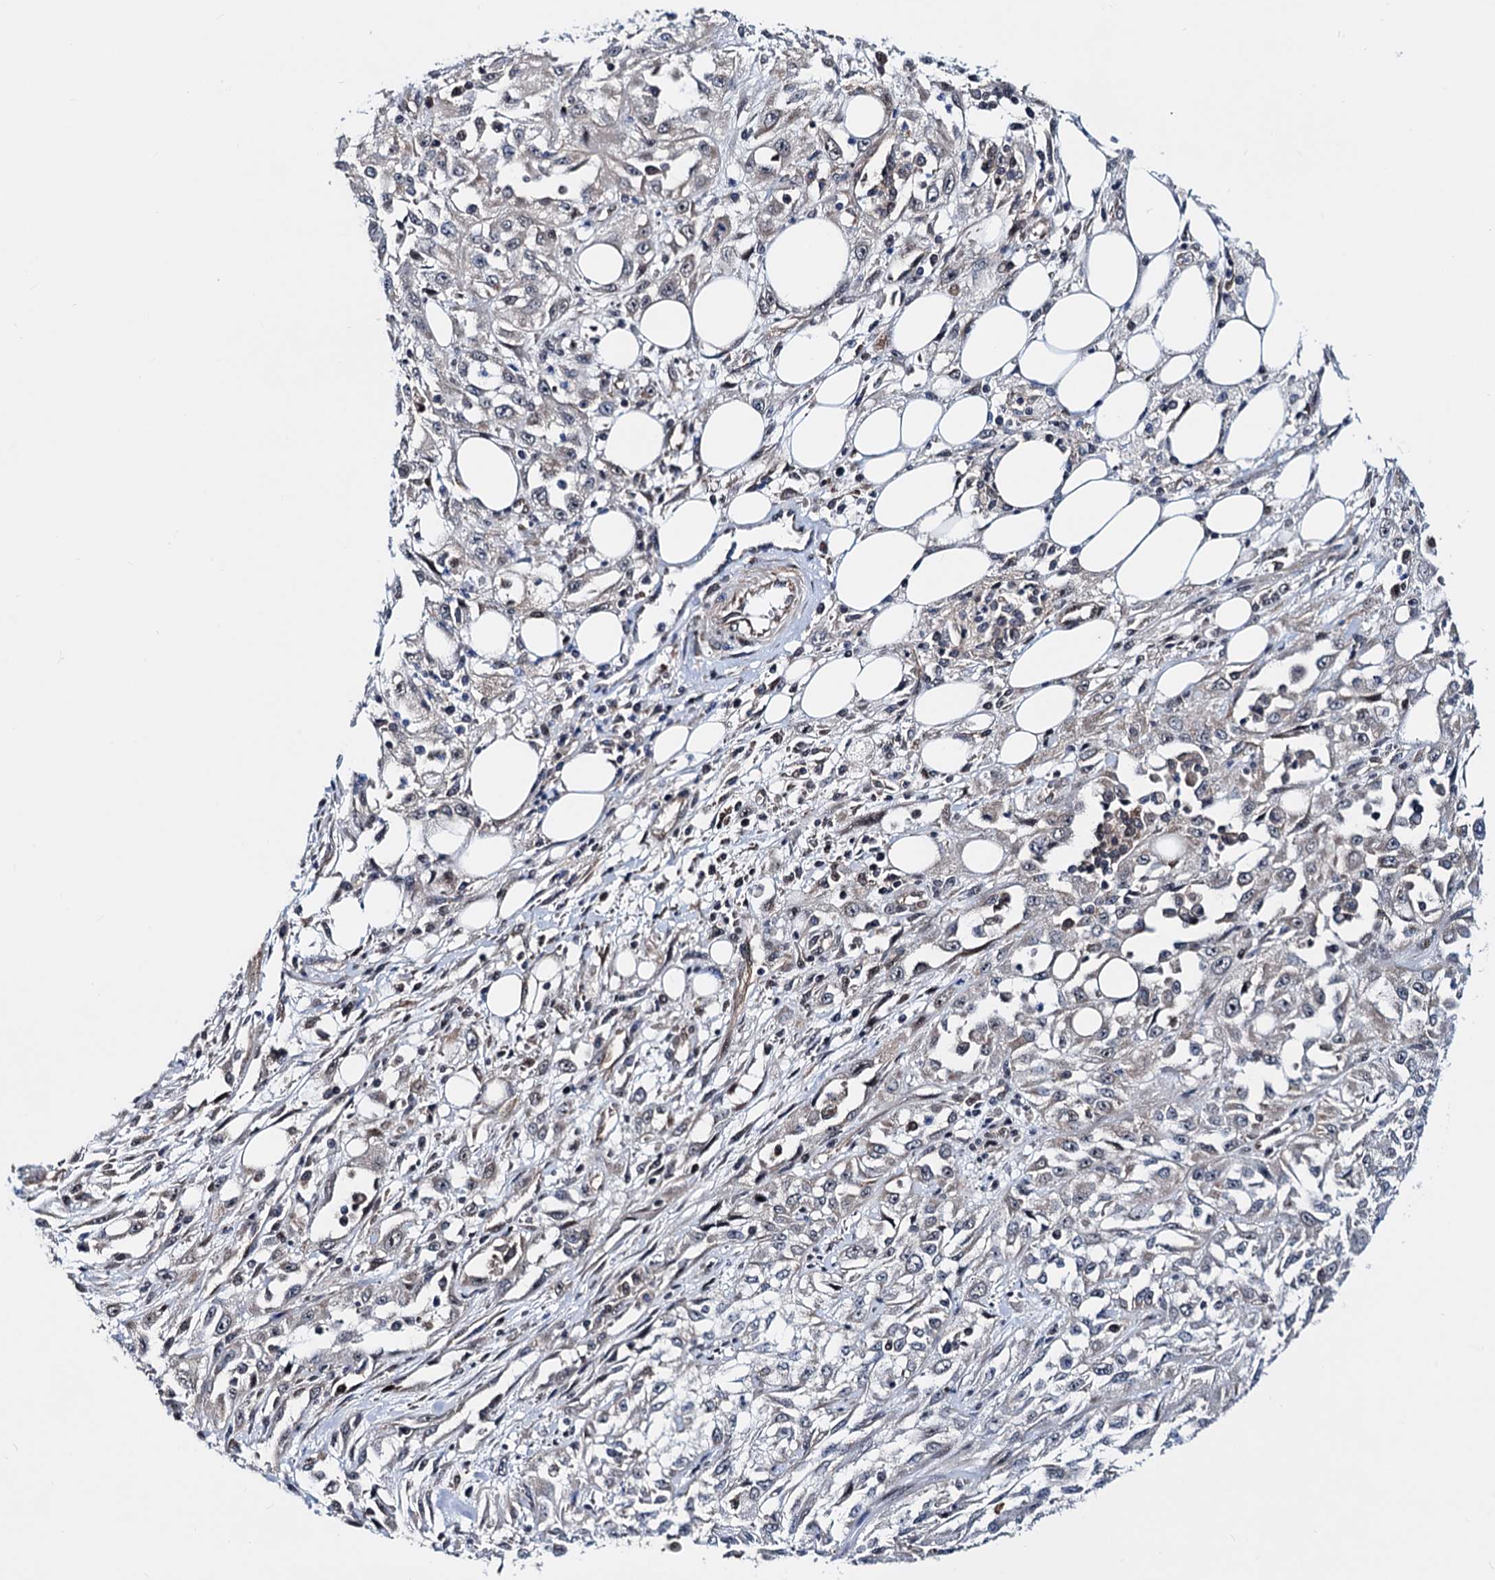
{"staining": {"intensity": "weak", "quantity": "<25%", "location": "nuclear"}, "tissue": "skin cancer", "cell_type": "Tumor cells", "image_type": "cancer", "snomed": [{"axis": "morphology", "description": "Squamous cell carcinoma, NOS"}, {"axis": "morphology", "description": "Squamous cell carcinoma, metastatic, NOS"}, {"axis": "topography", "description": "Skin"}, {"axis": "topography", "description": "Lymph node"}], "caption": "Tumor cells are negative for brown protein staining in skin cancer (metastatic squamous cell carcinoma).", "gene": "COA4", "patient": {"sex": "male", "age": 75}}